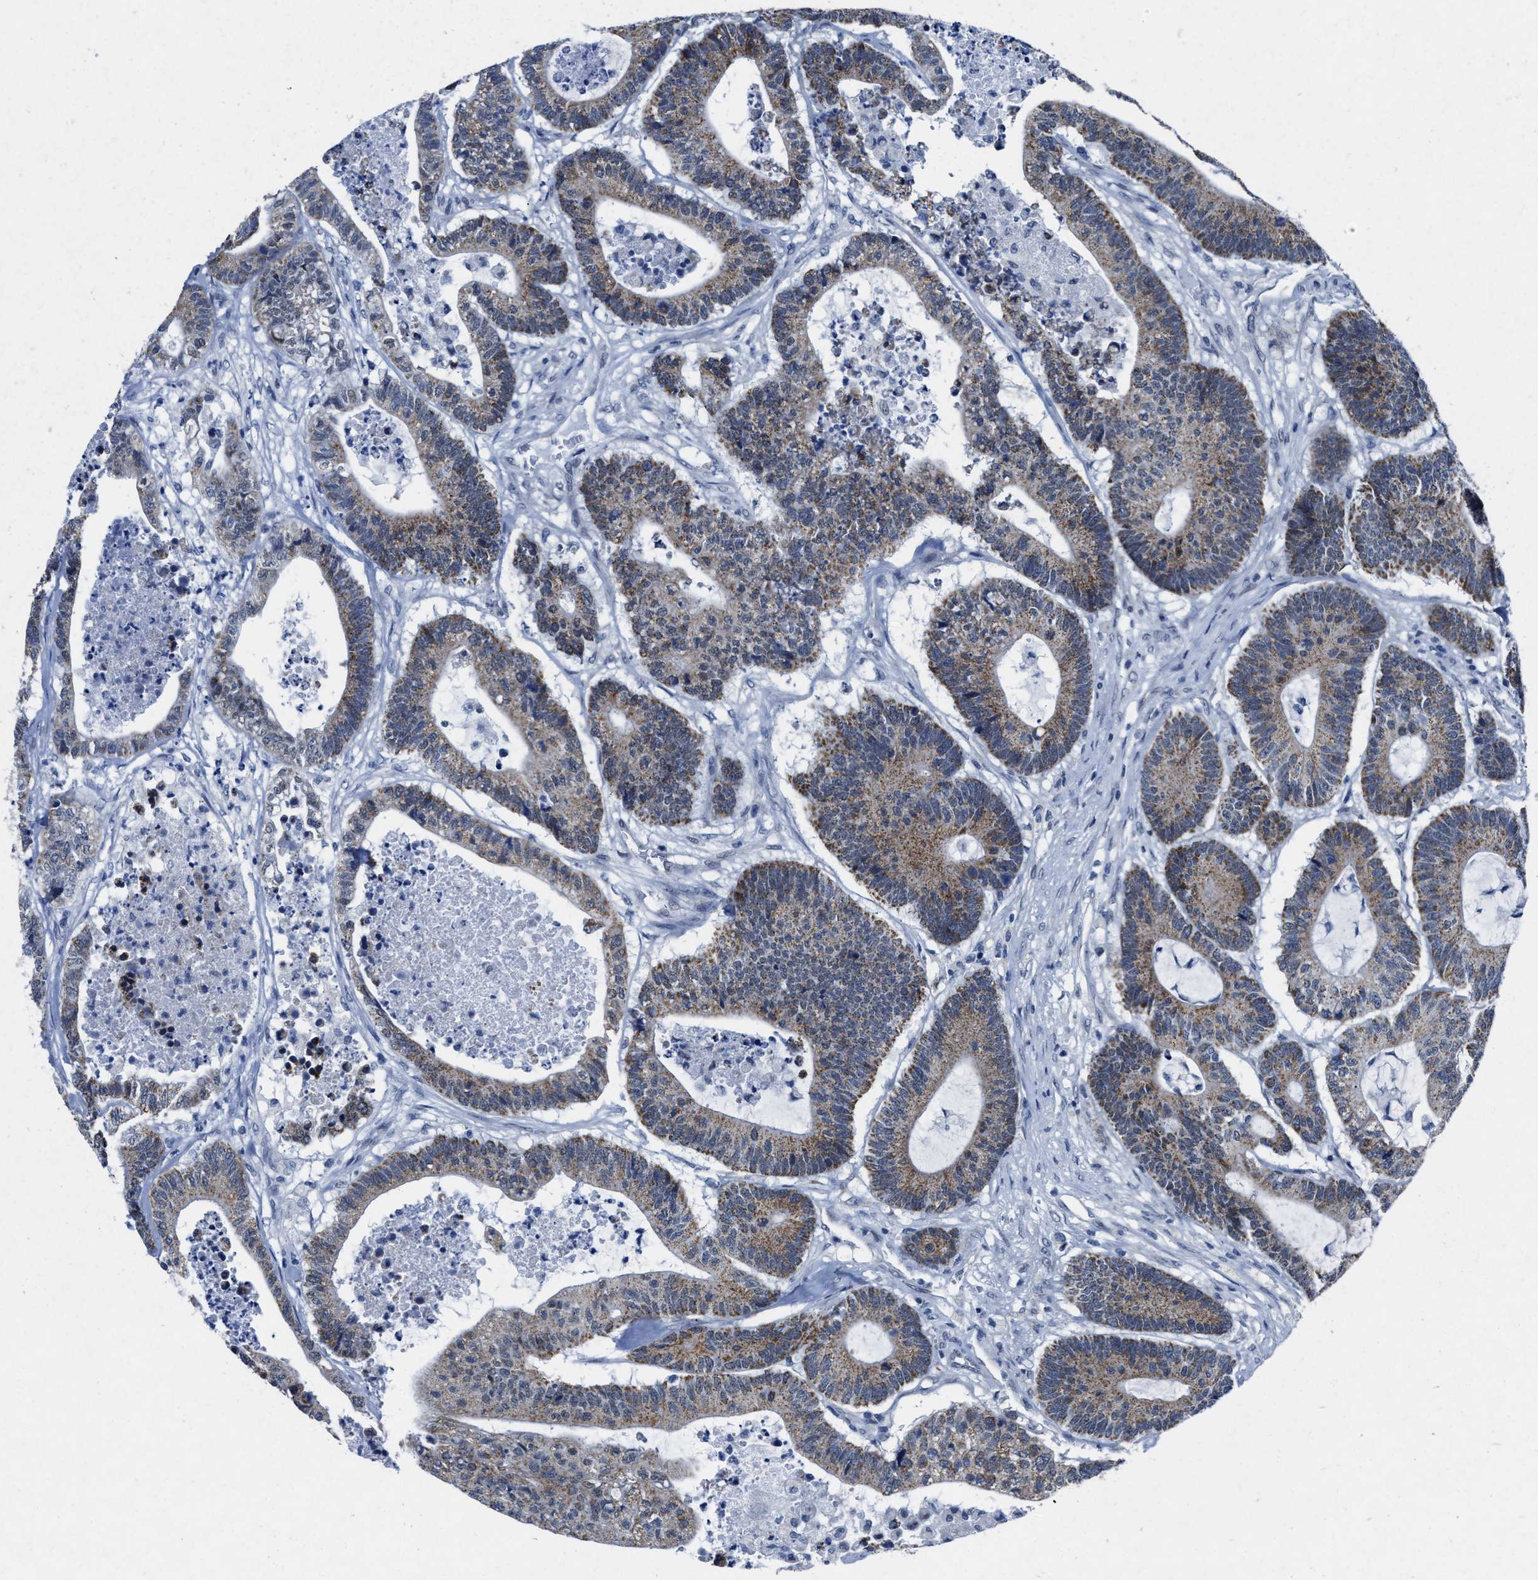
{"staining": {"intensity": "moderate", "quantity": ">75%", "location": "cytoplasmic/membranous"}, "tissue": "colorectal cancer", "cell_type": "Tumor cells", "image_type": "cancer", "snomed": [{"axis": "morphology", "description": "Adenocarcinoma, NOS"}, {"axis": "topography", "description": "Colon"}], "caption": "Colorectal cancer (adenocarcinoma) stained with a protein marker exhibits moderate staining in tumor cells.", "gene": "ID3", "patient": {"sex": "female", "age": 84}}